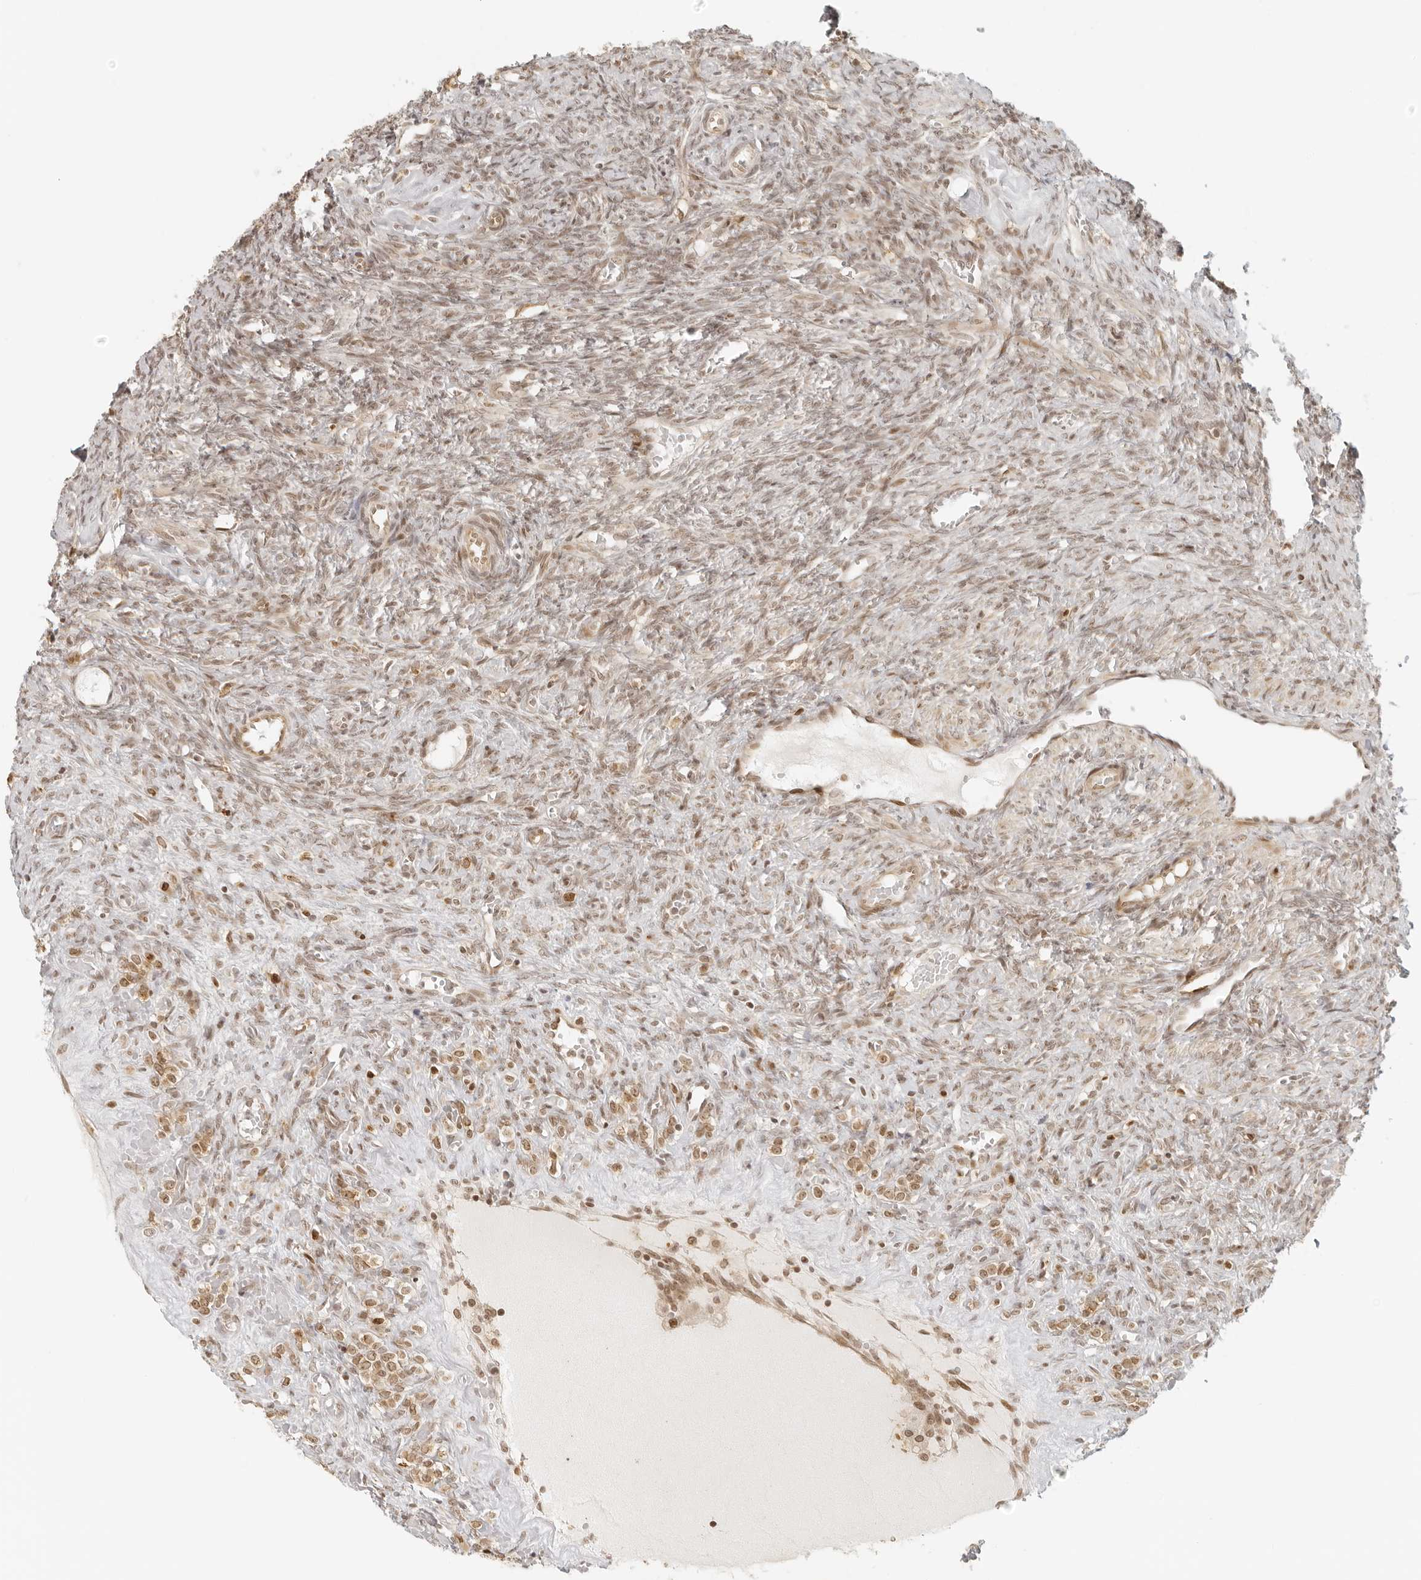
{"staining": {"intensity": "moderate", "quantity": ">75%", "location": "nuclear"}, "tissue": "ovary", "cell_type": "Ovarian stroma cells", "image_type": "normal", "snomed": [{"axis": "morphology", "description": "Normal tissue, NOS"}, {"axis": "topography", "description": "Ovary"}], "caption": "Ovary stained with immunohistochemistry demonstrates moderate nuclear expression in about >75% of ovarian stroma cells.", "gene": "ZNF407", "patient": {"sex": "female", "age": 41}}